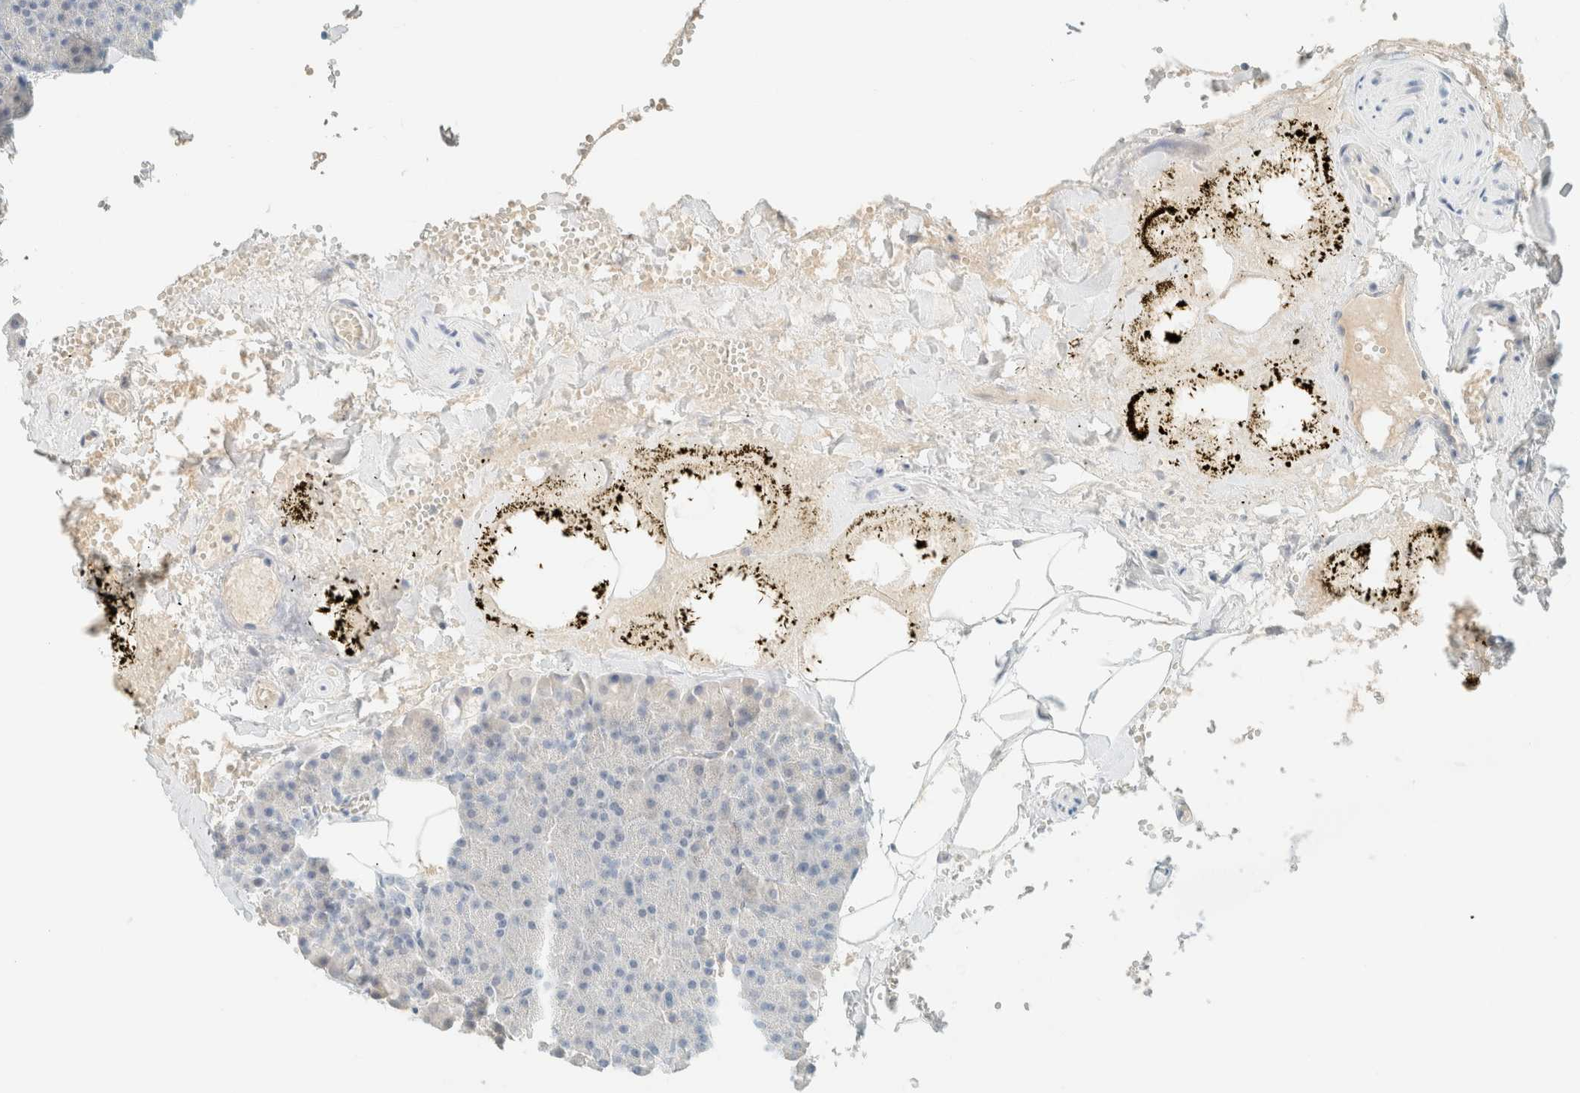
{"staining": {"intensity": "negative", "quantity": "none", "location": "none"}, "tissue": "pancreas", "cell_type": "Exocrine glandular cells", "image_type": "normal", "snomed": [{"axis": "morphology", "description": "Normal tissue, NOS"}, {"axis": "morphology", "description": "Carcinoid, malignant, NOS"}, {"axis": "topography", "description": "Pancreas"}], "caption": "Immunohistochemical staining of unremarkable pancreas shows no significant expression in exocrine glandular cells.", "gene": "GPA33", "patient": {"sex": "female", "age": 35}}